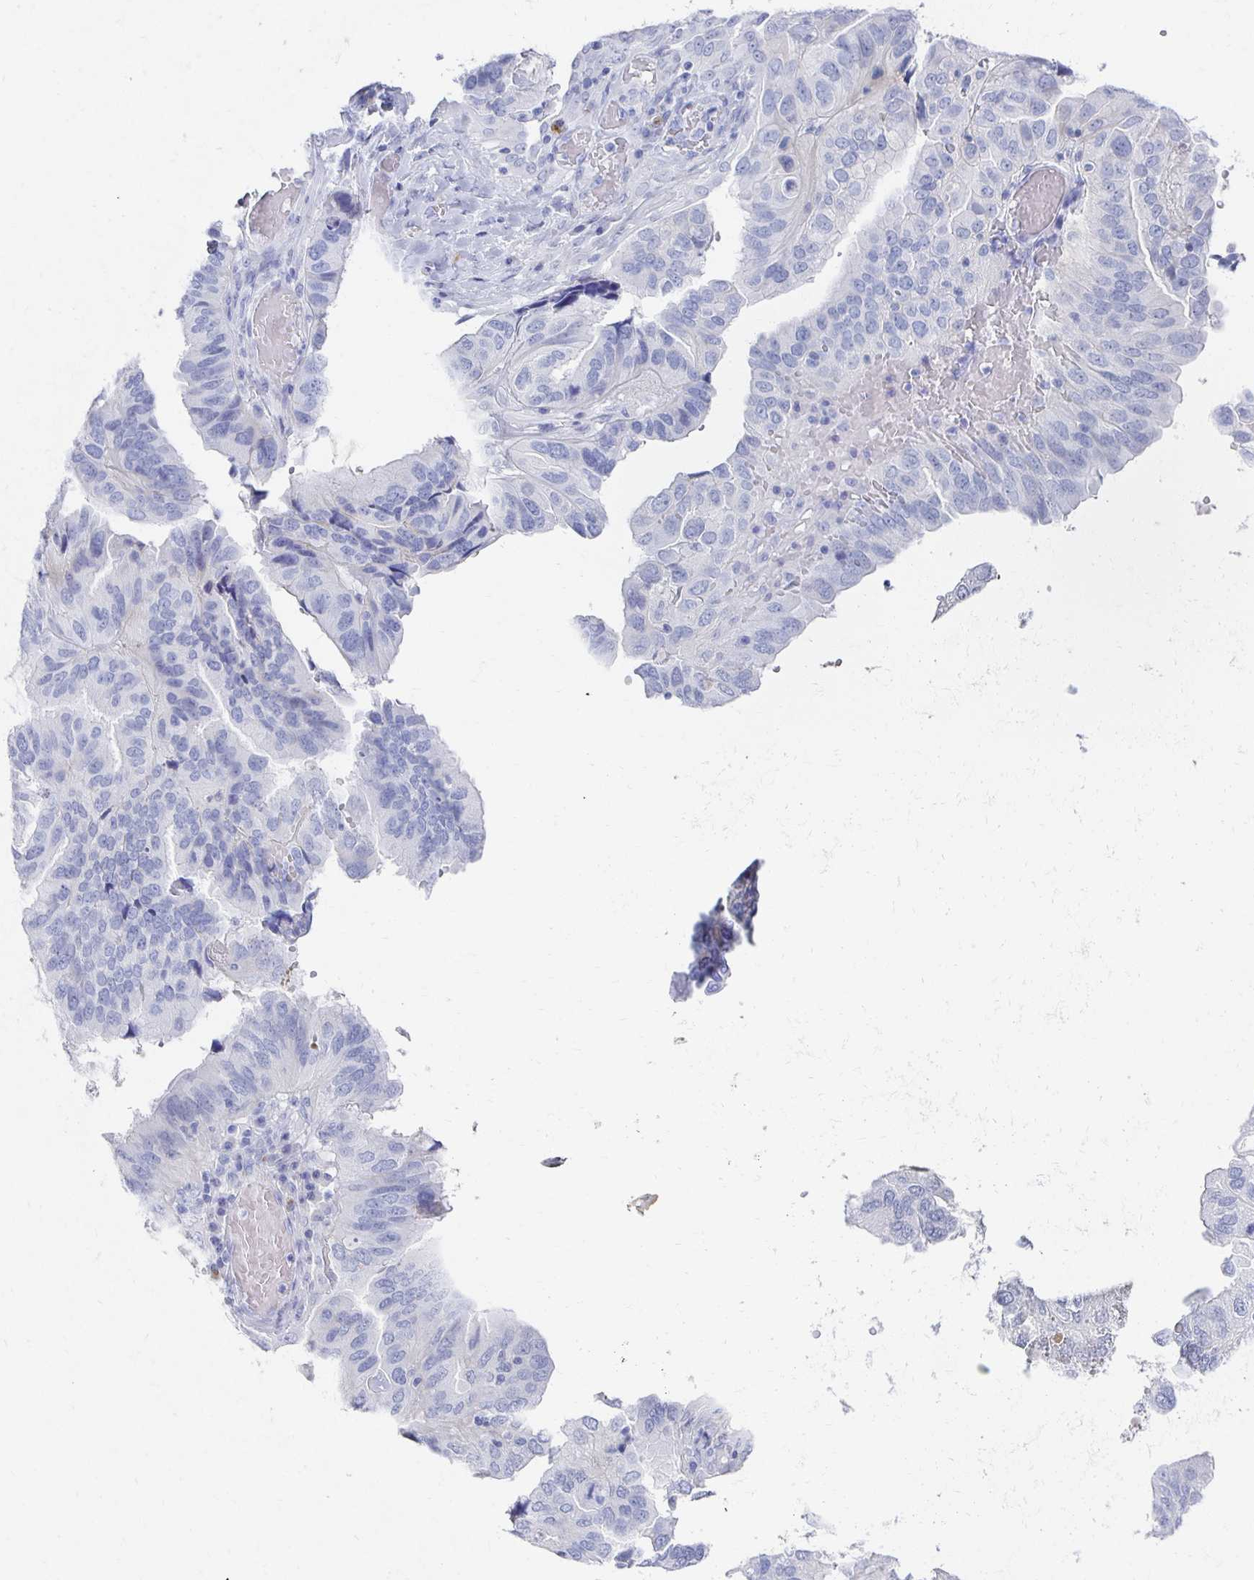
{"staining": {"intensity": "negative", "quantity": "none", "location": "none"}, "tissue": "ovarian cancer", "cell_type": "Tumor cells", "image_type": "cancer", "snomed": [{"axis": "morphology", "description": "Cystadenocarcinoma, serous, NOS"}, {"axis": "topography", "description": "Ovary"}], "caption": "Immunohistochemistry (IHC) of human ovarian cancer (serous cystadenocarcinoma) demonstrates no staining in tumor cells.", "gene": "PRDM7", "patient": {"sex": "female", "age": 79}}